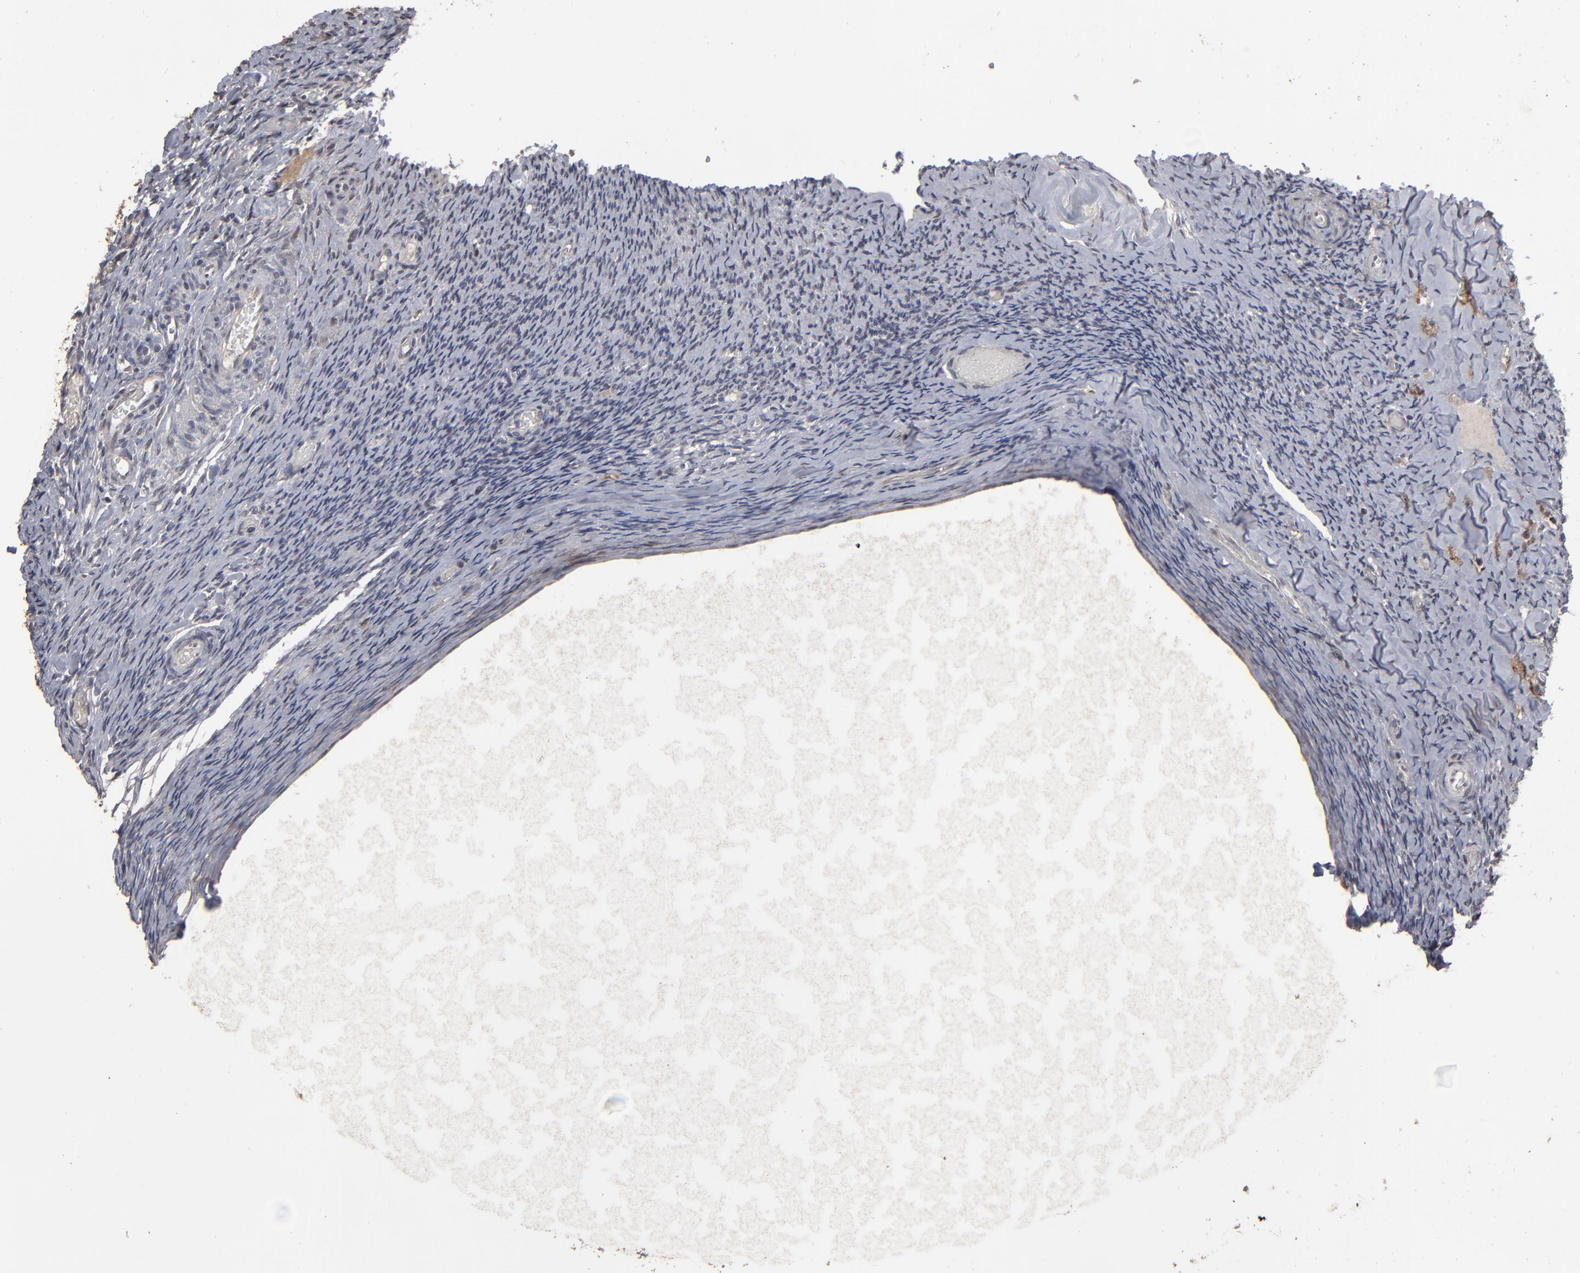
{"staining": {"intensity": "weak", "quantity": "25%-75%", "location": "cytoplasmic/membranous"}, "tissue": "ovary", "cell_type": "Follicle cells", "image_type": "normal", "snomed": [{"axis": "morphology", "description": "Normal tissue, NOS"}, {"axis": "topography", "description": "Ovary"}], "caption": "Immunohistochemistry photomicrograph of benign ovary: ovary stained using IHC reveals low levels of weak protein expression localized specifically in the cytoplasmic/membranous of follicle cells, appearing as a cytoplasmic/membranous brown color.", "gene": "SLC22A17", "patient": {"sex": "female", "age": 60}}